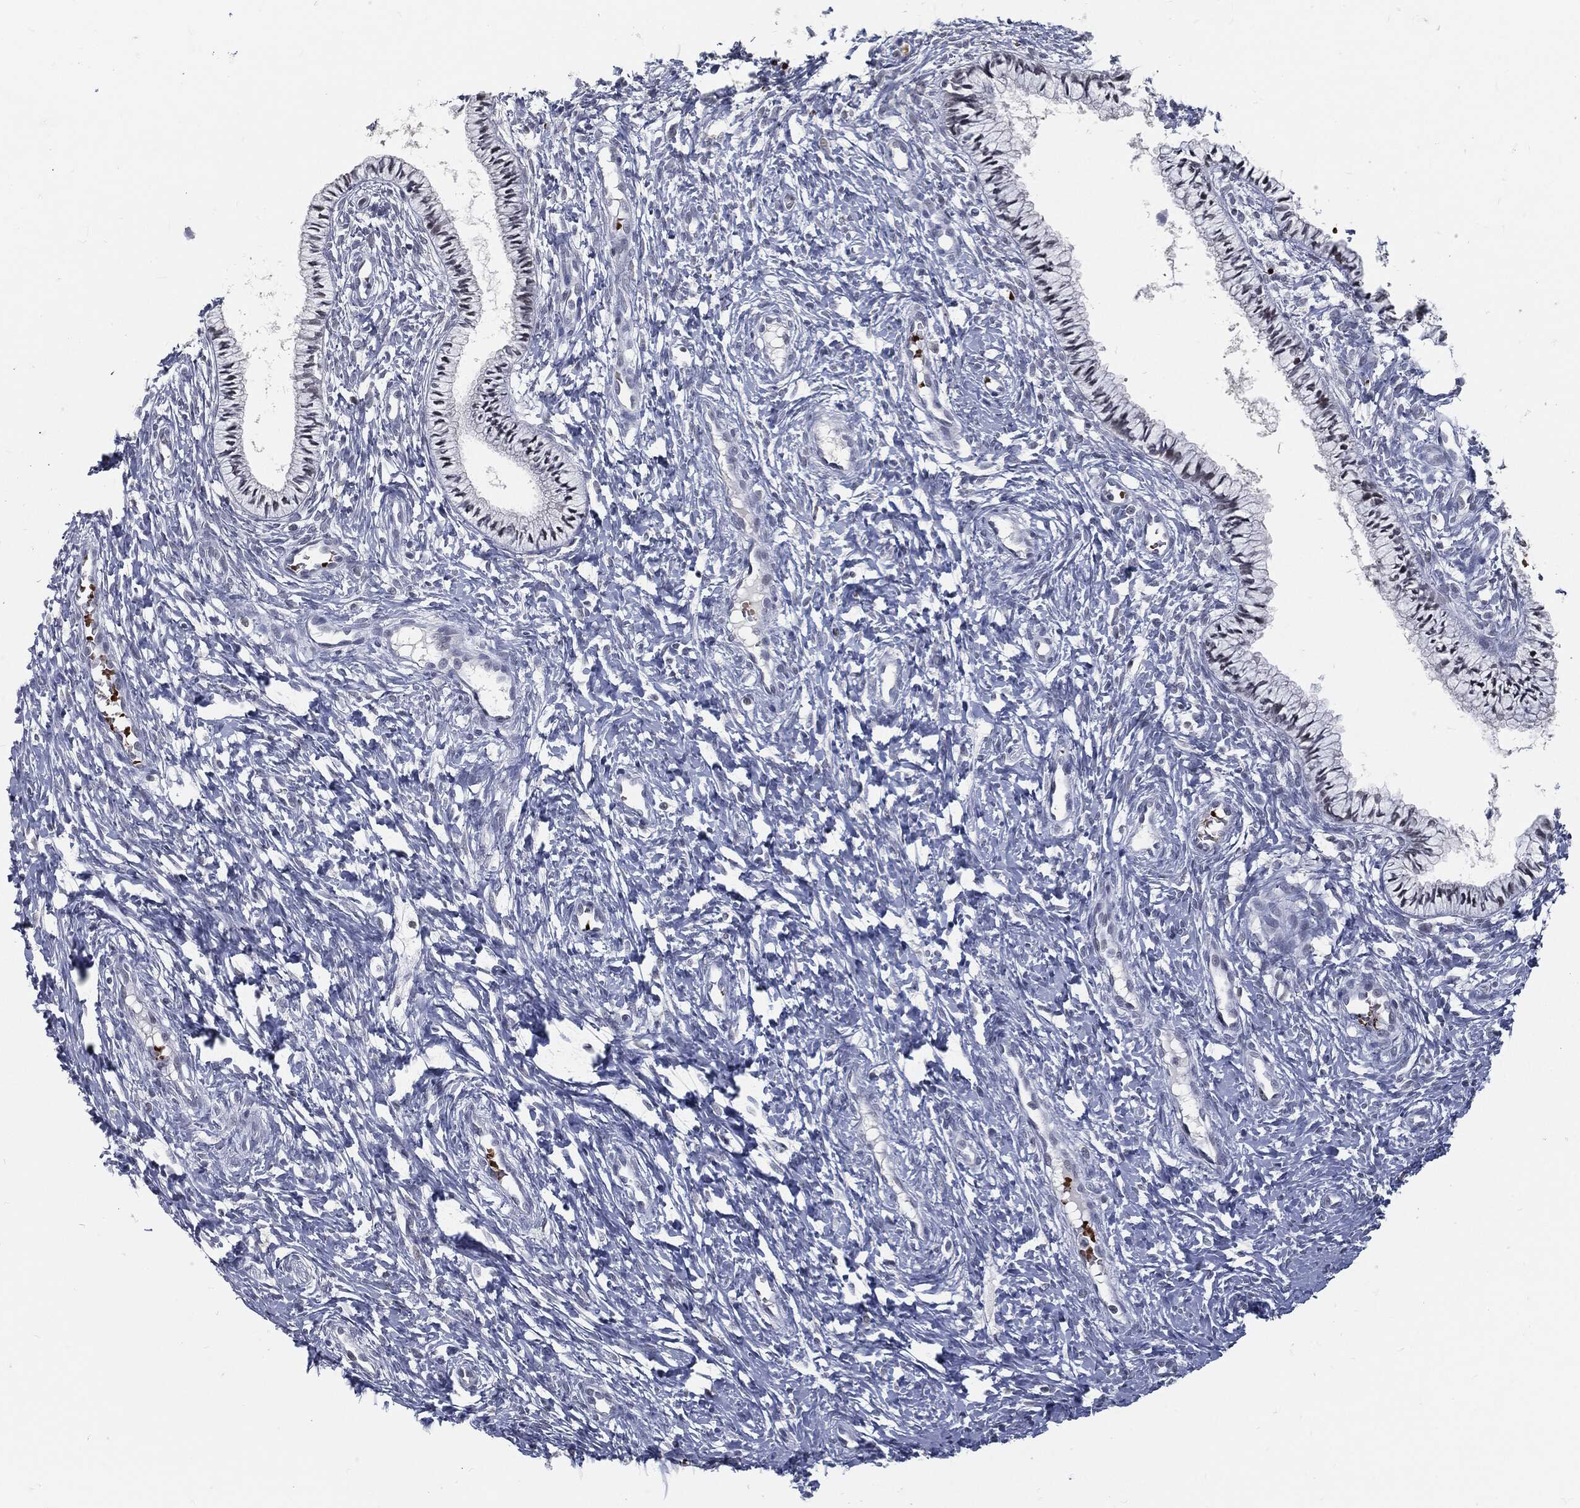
{"staining": {"intensity": "negative", "quantity": "none", "location": "none"}, "tissue": "cervix", "cell_type": "Glandular cells", "image_type": "normal", "snomed": [{"axis": "morphology", "description": "Normal tissue, NOS"}, {"axis": "topography", "description": "Cervix"}], "caption": "Glandular cells are negative for protein expression in unremarkable human cervix. (DAB immunohistochemistry visualized using brightfield microscopy, high magnification).", "gene": "ANXA1", "patient": {"sex": "female", "age": 39}}